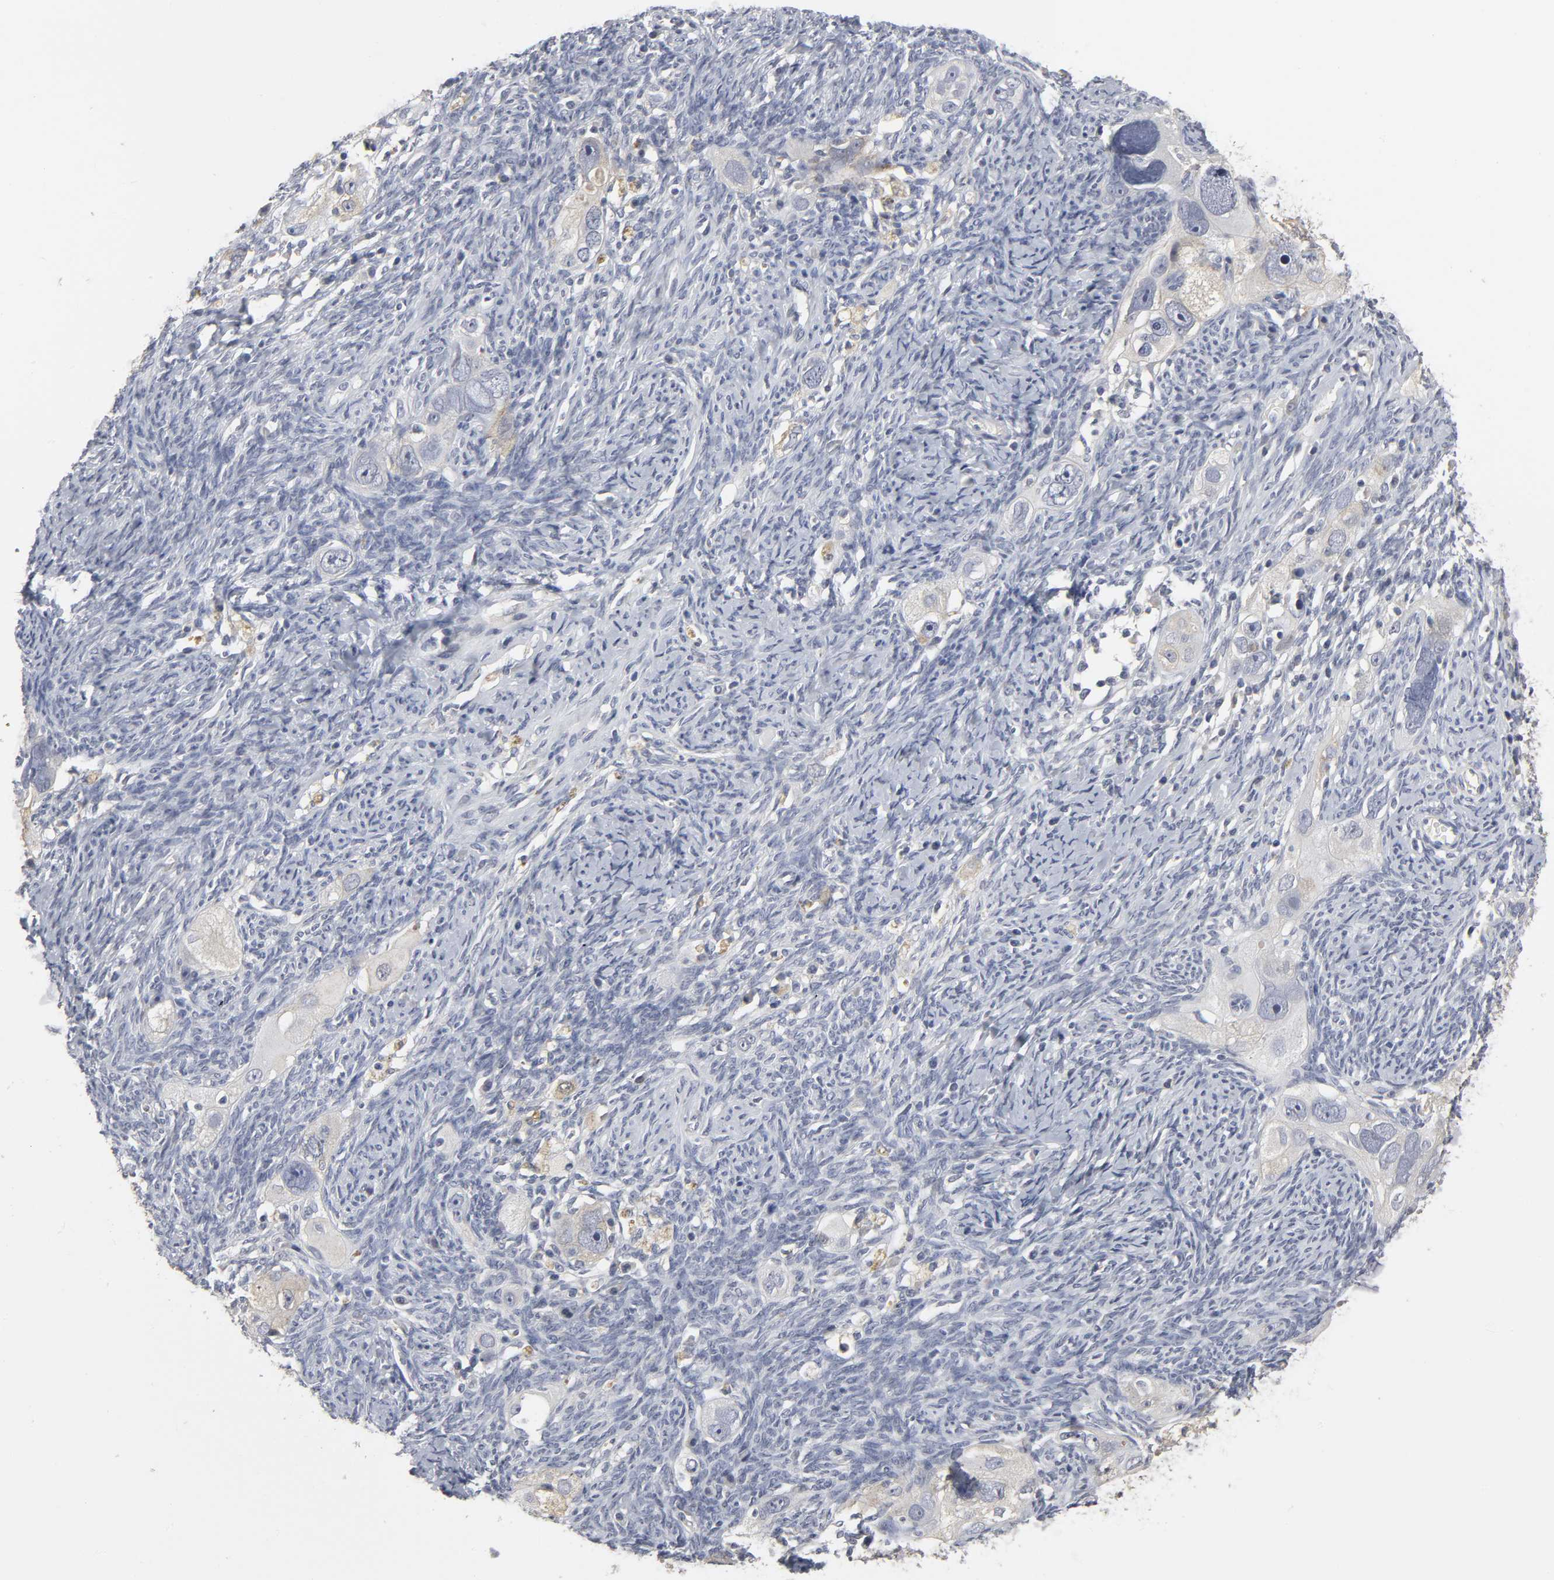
{"staining": {"intensity": "negative", "quantity": "none", "location": "none"}, "tissue": "ovarian cancer", "cell_type": "Tumor cells", "image_type": "cancer", "snomed": [{"axis": "morphology", "description": "Normal tissue, NOS"}, {"axis": "morphology", "description": "Cystadenocarcinoma, serous, NOS"}, {"axis": "topography", "description": "Ovary"}], "caption": "Human ovarian cancer (serous cystadenocarcinoma) stained for a protein using immunohistochemistry reveals no positivity in tumor cells.", "gene": "TCAP", "patient": {"sex": "female", "age": 62}}